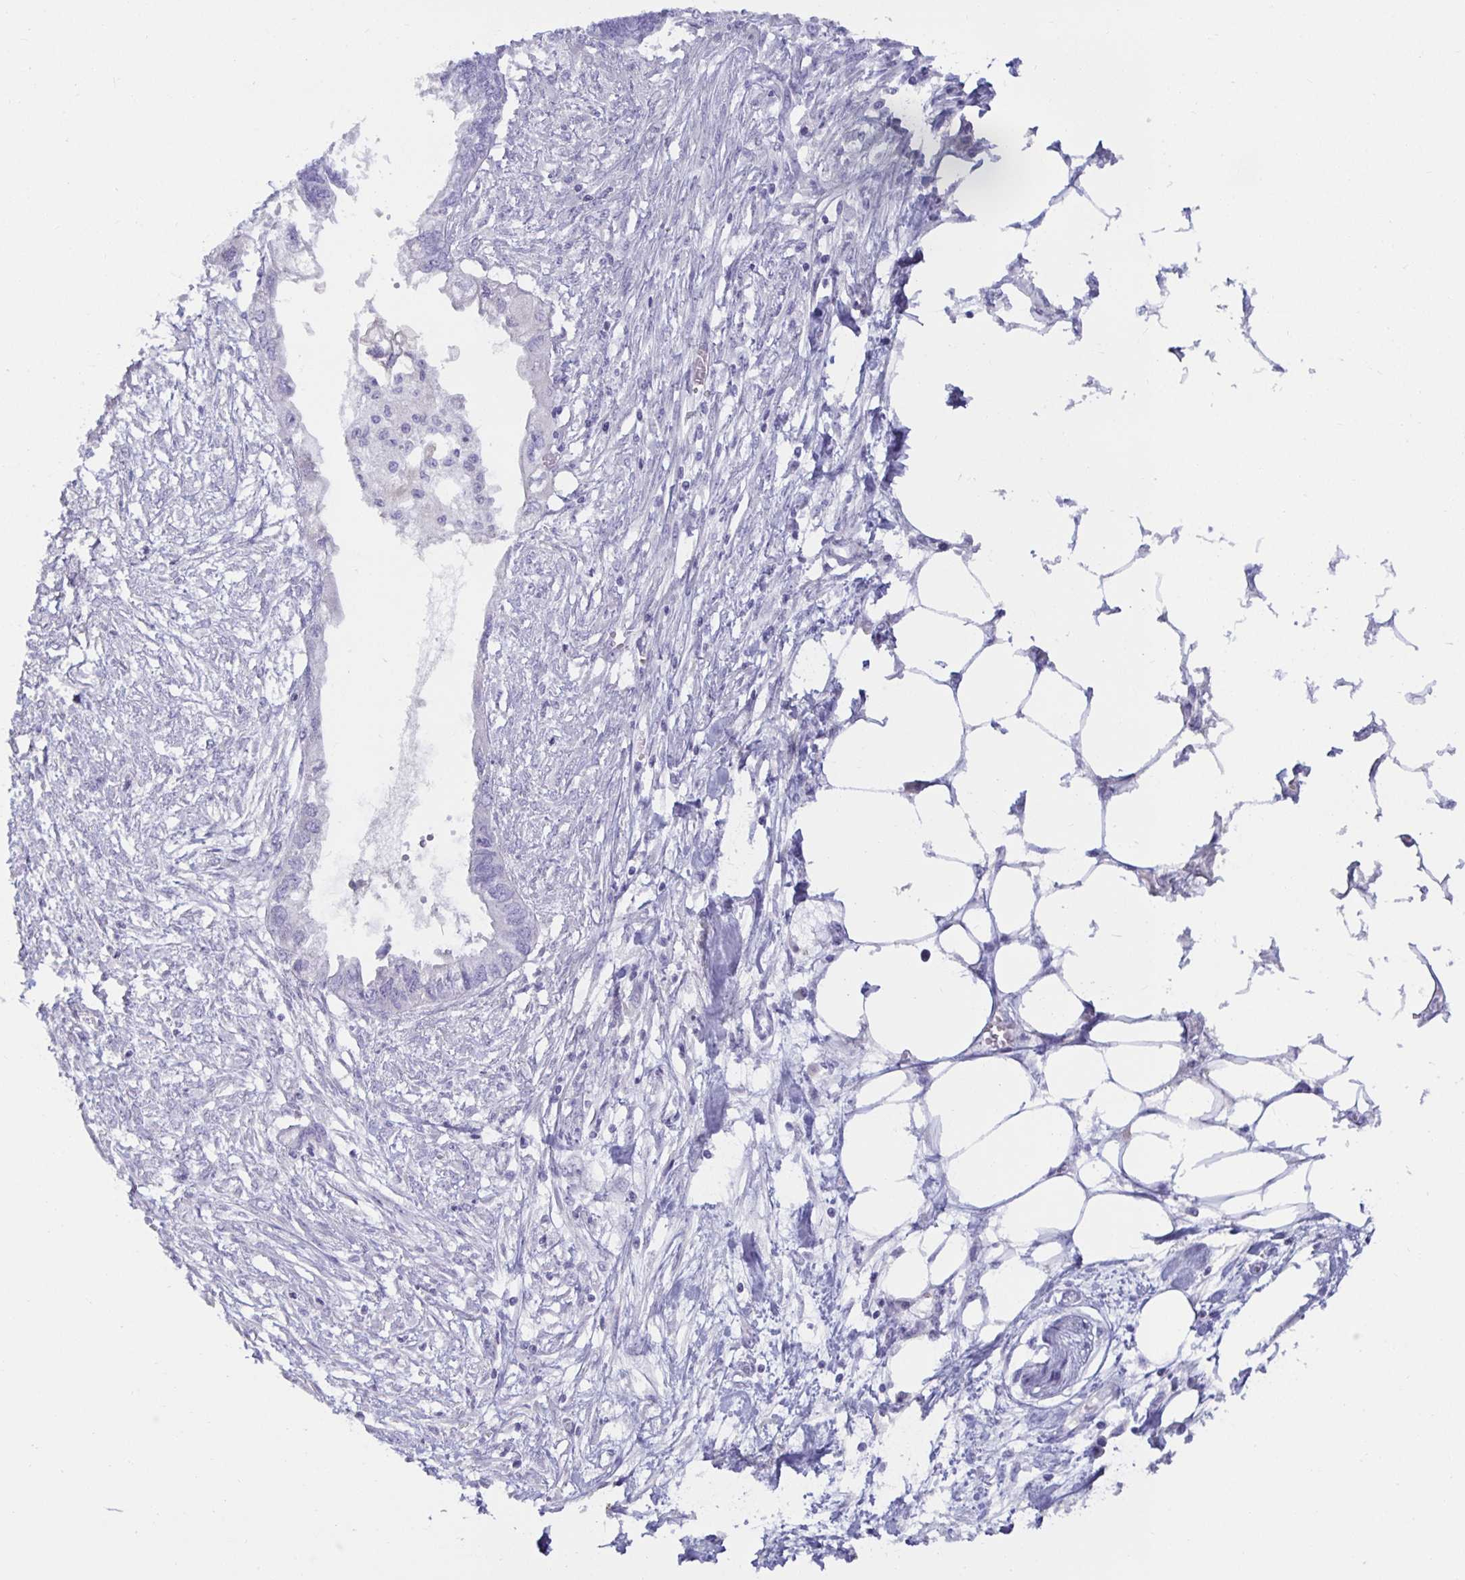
{"staining": {"intensity": "negative", "quantity": "none", "location": "none"}, "tissue": "endometrial cancer", "cell_type": "Tumor cells", "image_type": "cancer", "snomed": [{"axis": "morphology", "description": "Adenocarcinoma, NOS"}, {"axis": "morphology", "description": "Adenocarcinoma, metastatic, NOS"}, {"axis": "topography", "description": "Adipose tissue"}, {"axis": "topography", "description": "Endometrium"}], "caption": "A photomicrograph of human endometrial cancer (adenocarcinoma) is negative for staining in tumor cells. (IHC, brightfield microscopy, high magnification).", "gene": "SPAG4", "patient": {"sex": "female", "age": 67}}